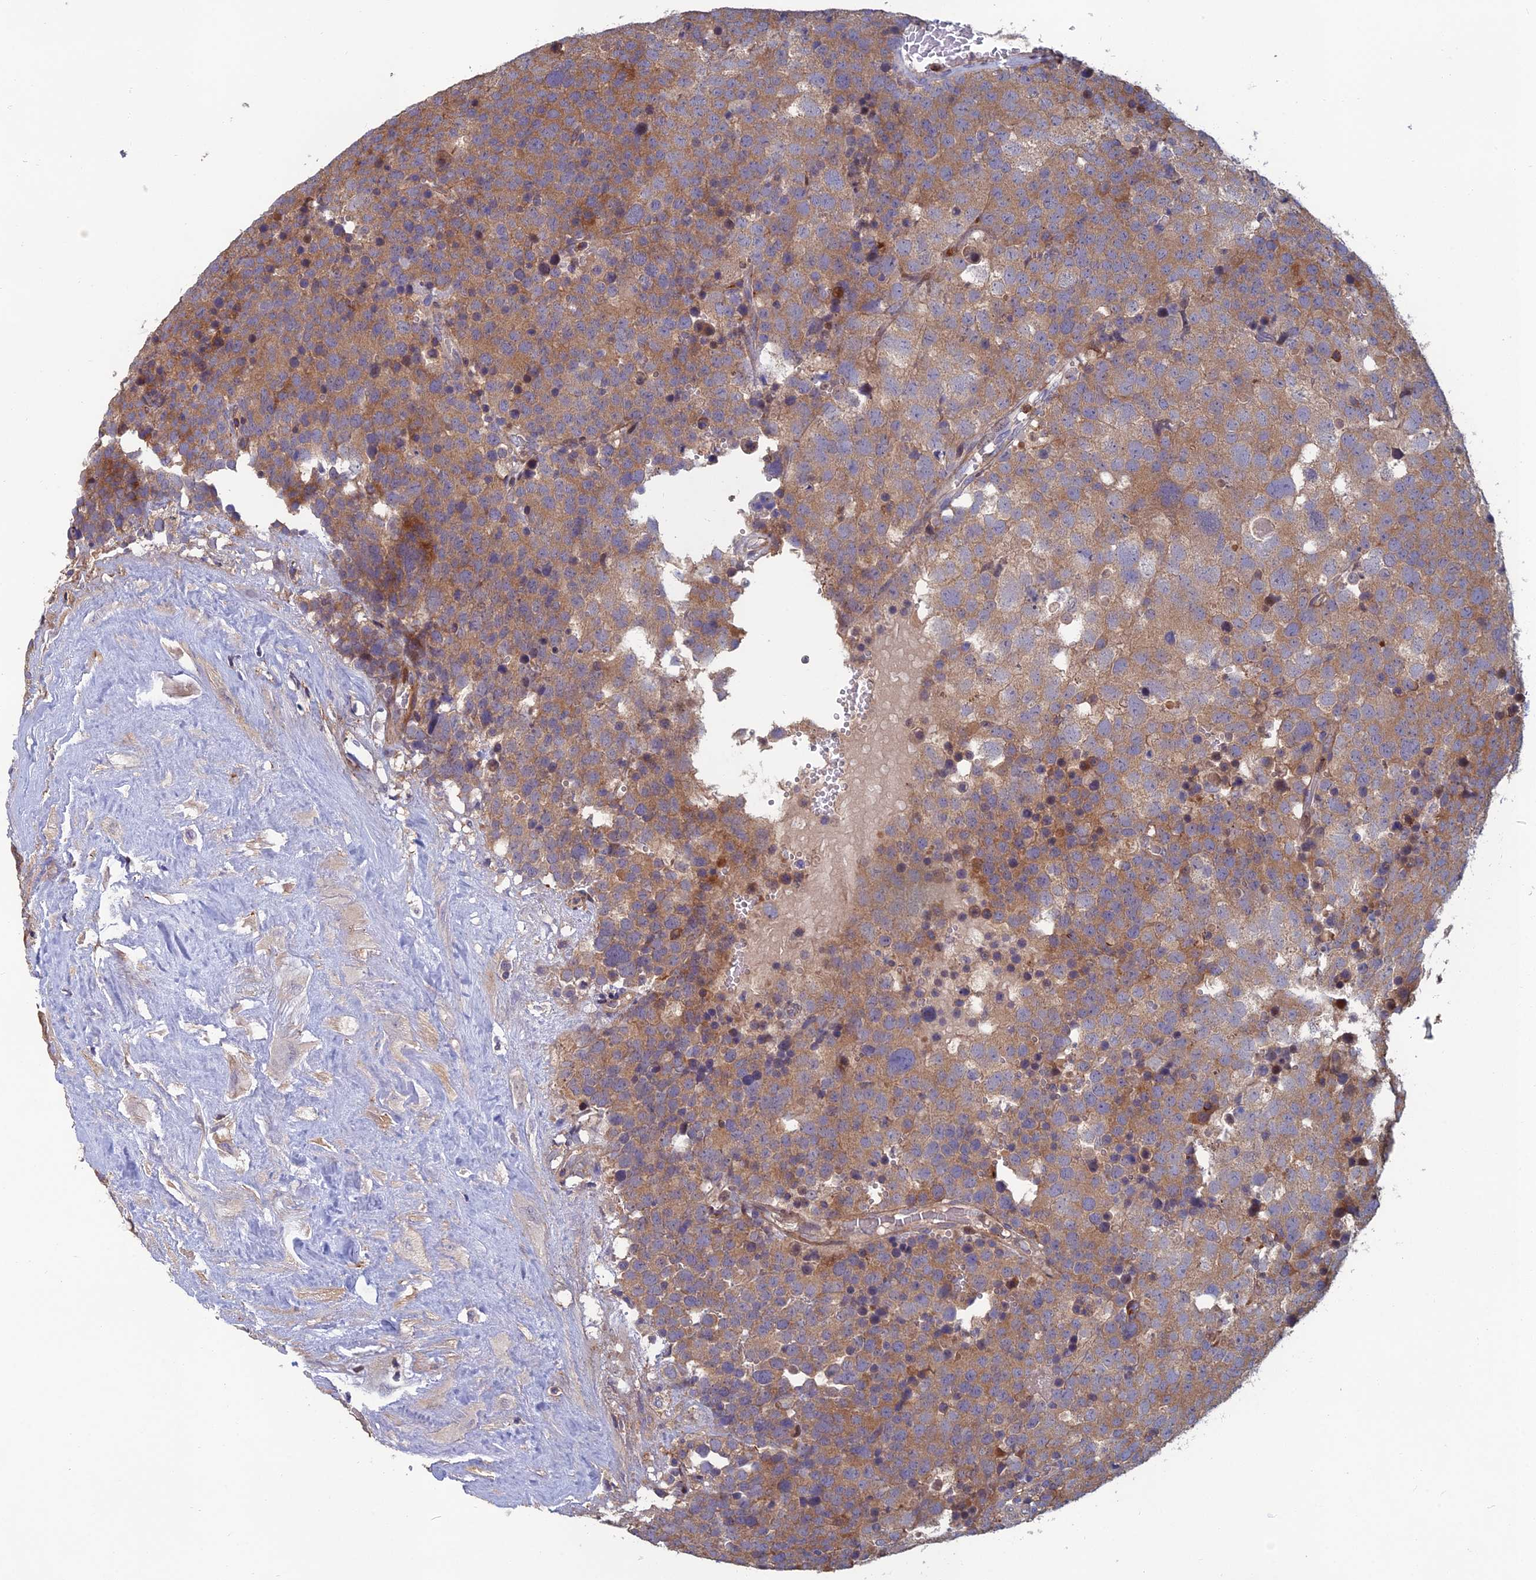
{"staining": {"intensity": "moderate", "quantity": ">75%", "location": "cytoplasmic/membranous"}, "tissue": "testis cancer", "cell_type": "Tumor cells", "image_type": "cancer", "snomed": [{"axis": "morphology", "description": "Seminoma, NOS"}, {"axis": "topography", "description": "Testis"}], "caption": "High-power microscopy captured an immunohistochemistry (IHC) photomicrograph of testis seminoma, revealing moderate cytoplasmic/membranous positivity in approximately >75% of tumor cells.", "gene": "C15orf62", "patient": {"sex": "male", "age": 71}}